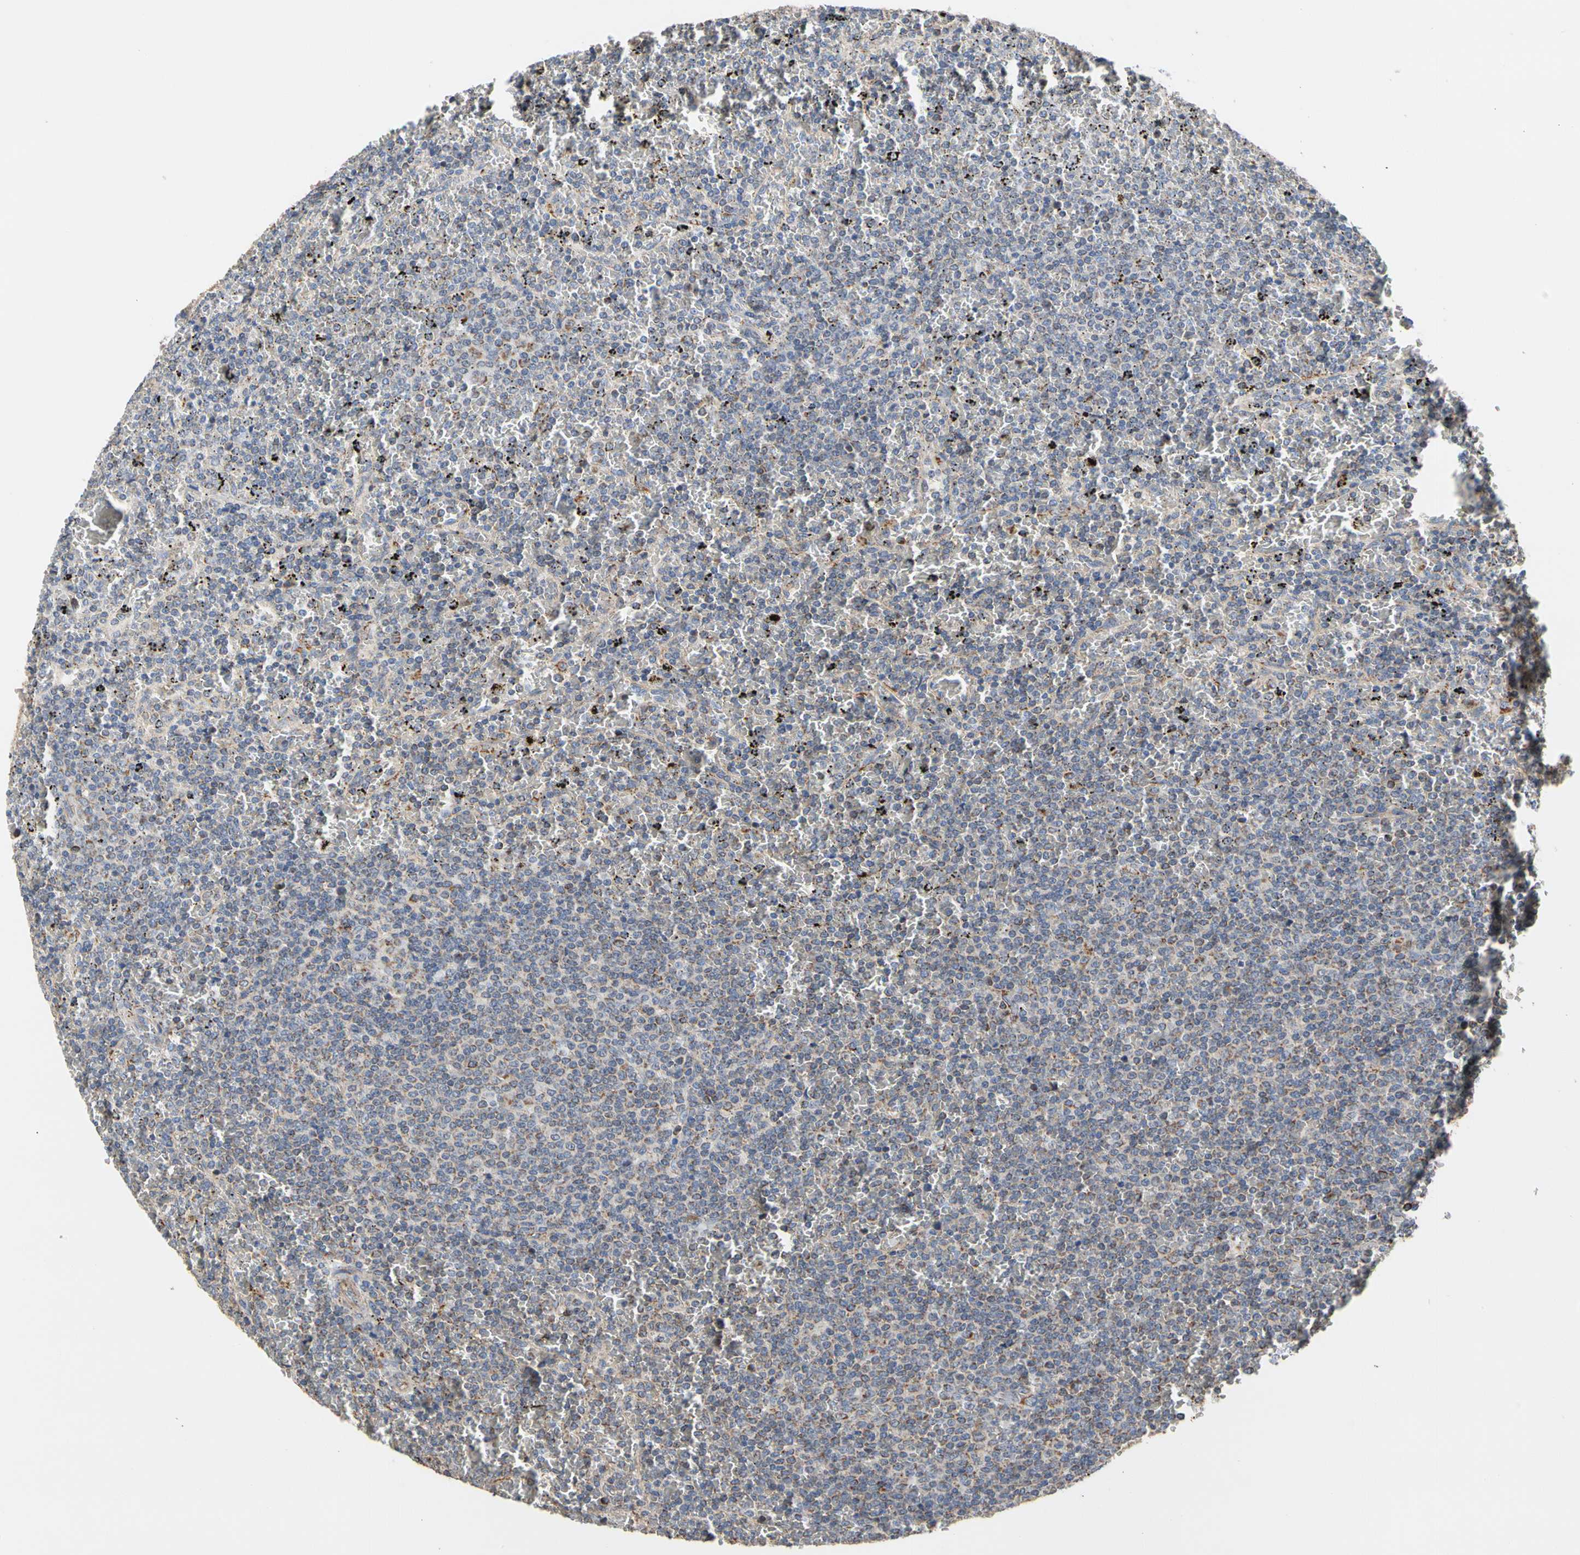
{"staining": {"intensity": "weak", "quantity": "<25%", "location": "cytoplasmic/membranous"}, "tissue": "lymphoma", "cell_type": "Tumor cells", "image_type": "cancer", "snomed": [{"axis": "morphology", "description": "Malignant lymphoma, non-Hodgkin's type, Low grade"}, {"axis": "topography", "description": "Spleen"}], "caption": "Lymphoma was stained to show a protein in brown. There is no significant expression in tumor cells.", "gene": "GPD2", "patient": {"sex": "female", "age": 77}}